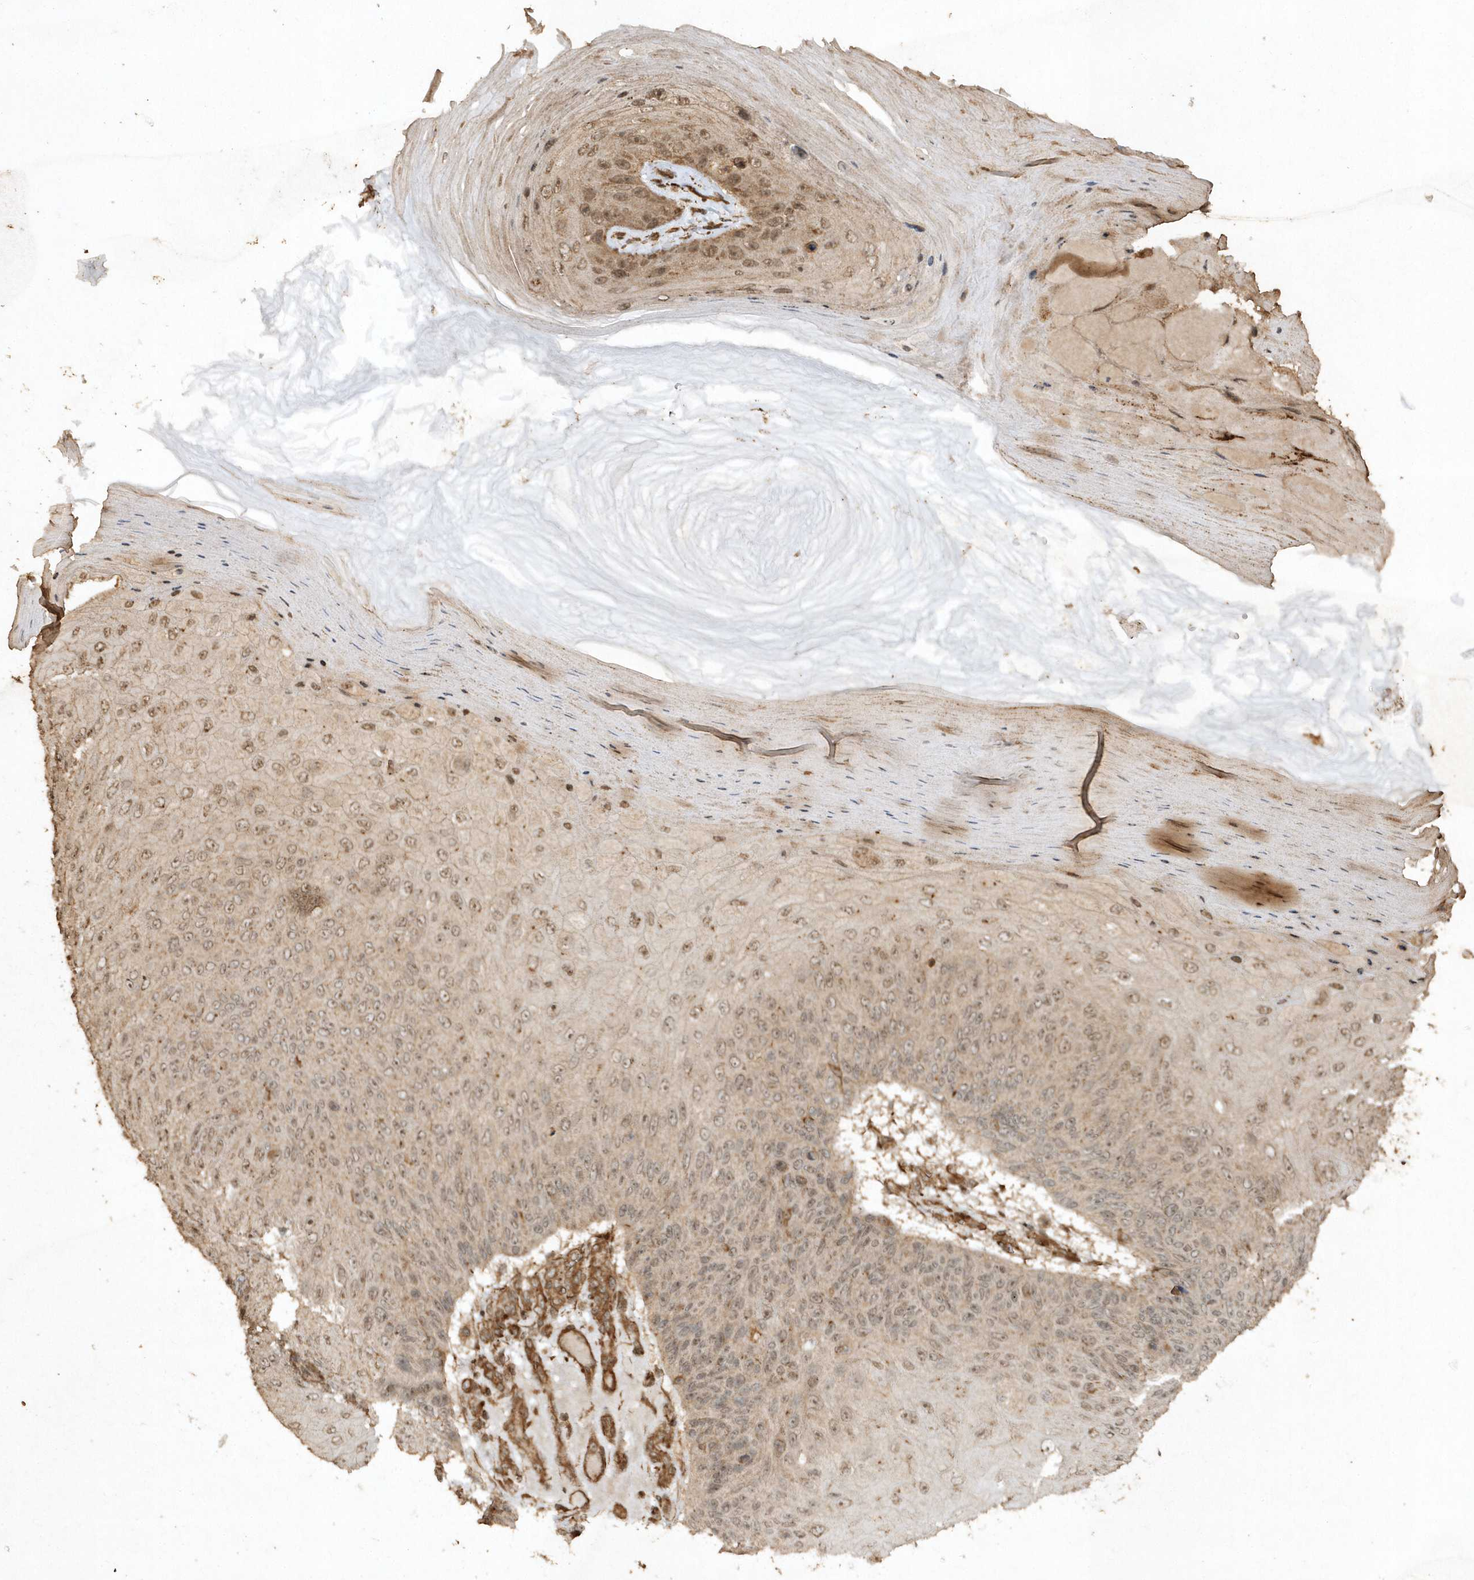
{"staining": {"intensity": "moderate", "quantity": ">75%", "location": "cytoplasmic/membranous,nuclear"}, "tissue": "skin cancer", "cell_type": "Tumor cells", "image_type": "cancer", "snomed": [{"axis": "morphology", "description": "Squamous cell carcinoma, NOS"}, {"axis": "topography", "description": "Skin"}], "caption": "Tumor cells reveal medium levels of moderate cytoplasmic/membranous and nuclear positivity in approximately >75% of cells in human skin cancer (squamous cell carcinoma). The protein is stained brown, and the nuclei are stained in blue (DAB (3,3'-diaminobenzidine) IHC with brightfield microscopy, high magnification).", "gene": "AVPI1", "patient": {"sex": "female", "age": 88}}